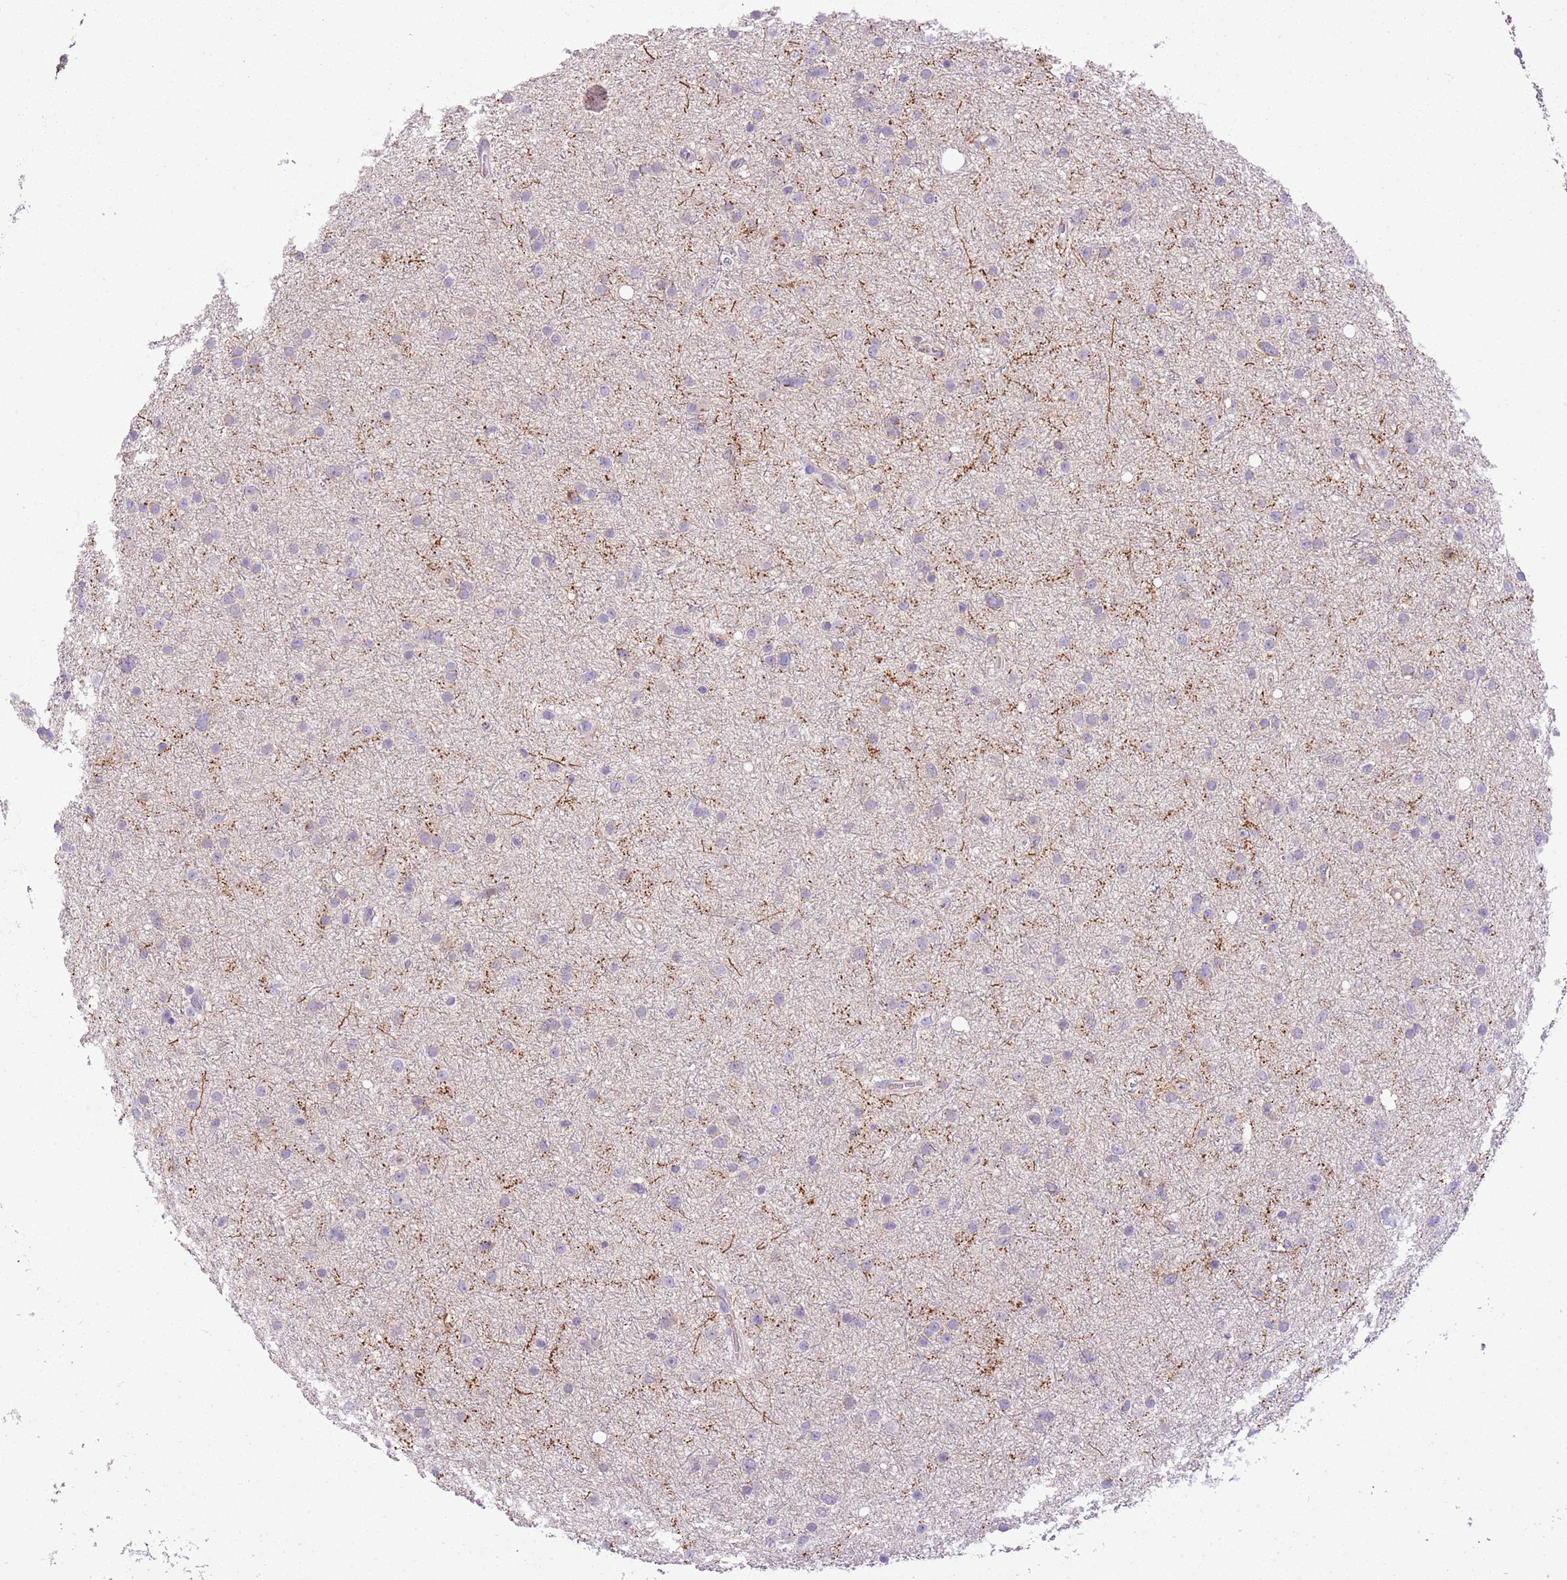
{"staining": {"intensity": "negative", "quantity": "none", "location": "none"}, "tissue": "glioma", "cell_type": "Tumor cells", "image_type": "cancer", "snomed": [{"axis": "morphology", "description": "Glioma, malignant, Low grade"}, {"axis": "topography", "description": "Cerebral cortex"}], "caption": "Immunohistochemical staining of human low-grade glioma (malignant) demonstrates no significant positivity in tumor cells.", "gene": "SCAMP5", "patient": {"sex": "female", "age": 39}}